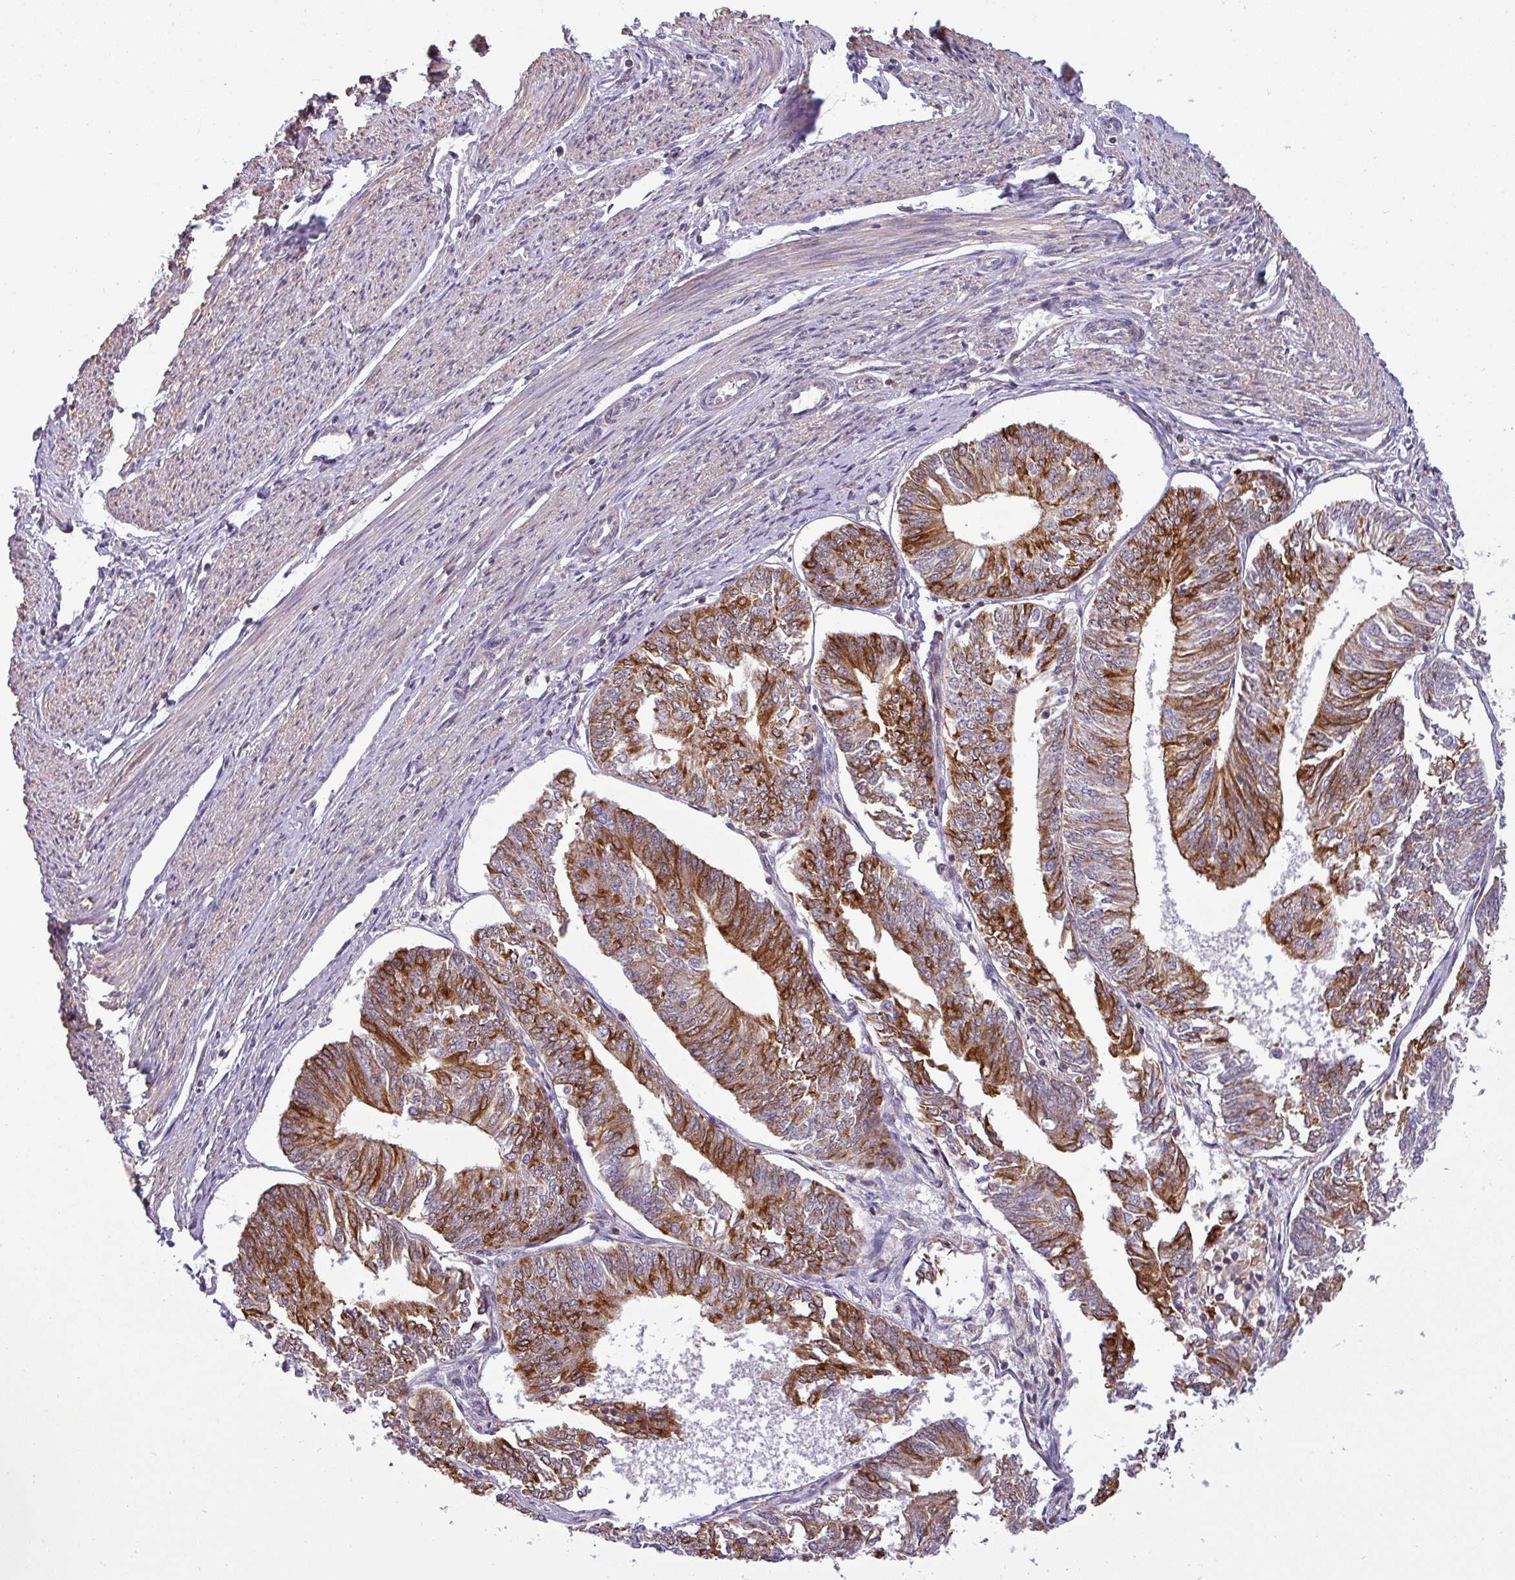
{"staining": {"intensity": "strong", "quantity": "25%-75%", "location": "cytoplasmic/membranous"}, "tissue": "endometrial cancer", "cell_type": "Tumor cells", "image_type": "cancer", "snomed": [{"axis": "morphology", "description": "Adenocarcinoma, NOS"}, {"axis": "topography", "description": "Endometrium"}], "caption": "The immunohistochemical stain labels strong cytoplasmic/membranous positivity in tumor cells of adenocarcinoma (endometrial) tissue.", "gene": "ZNF835", "patient": {"sex": "female", "age": 58}}